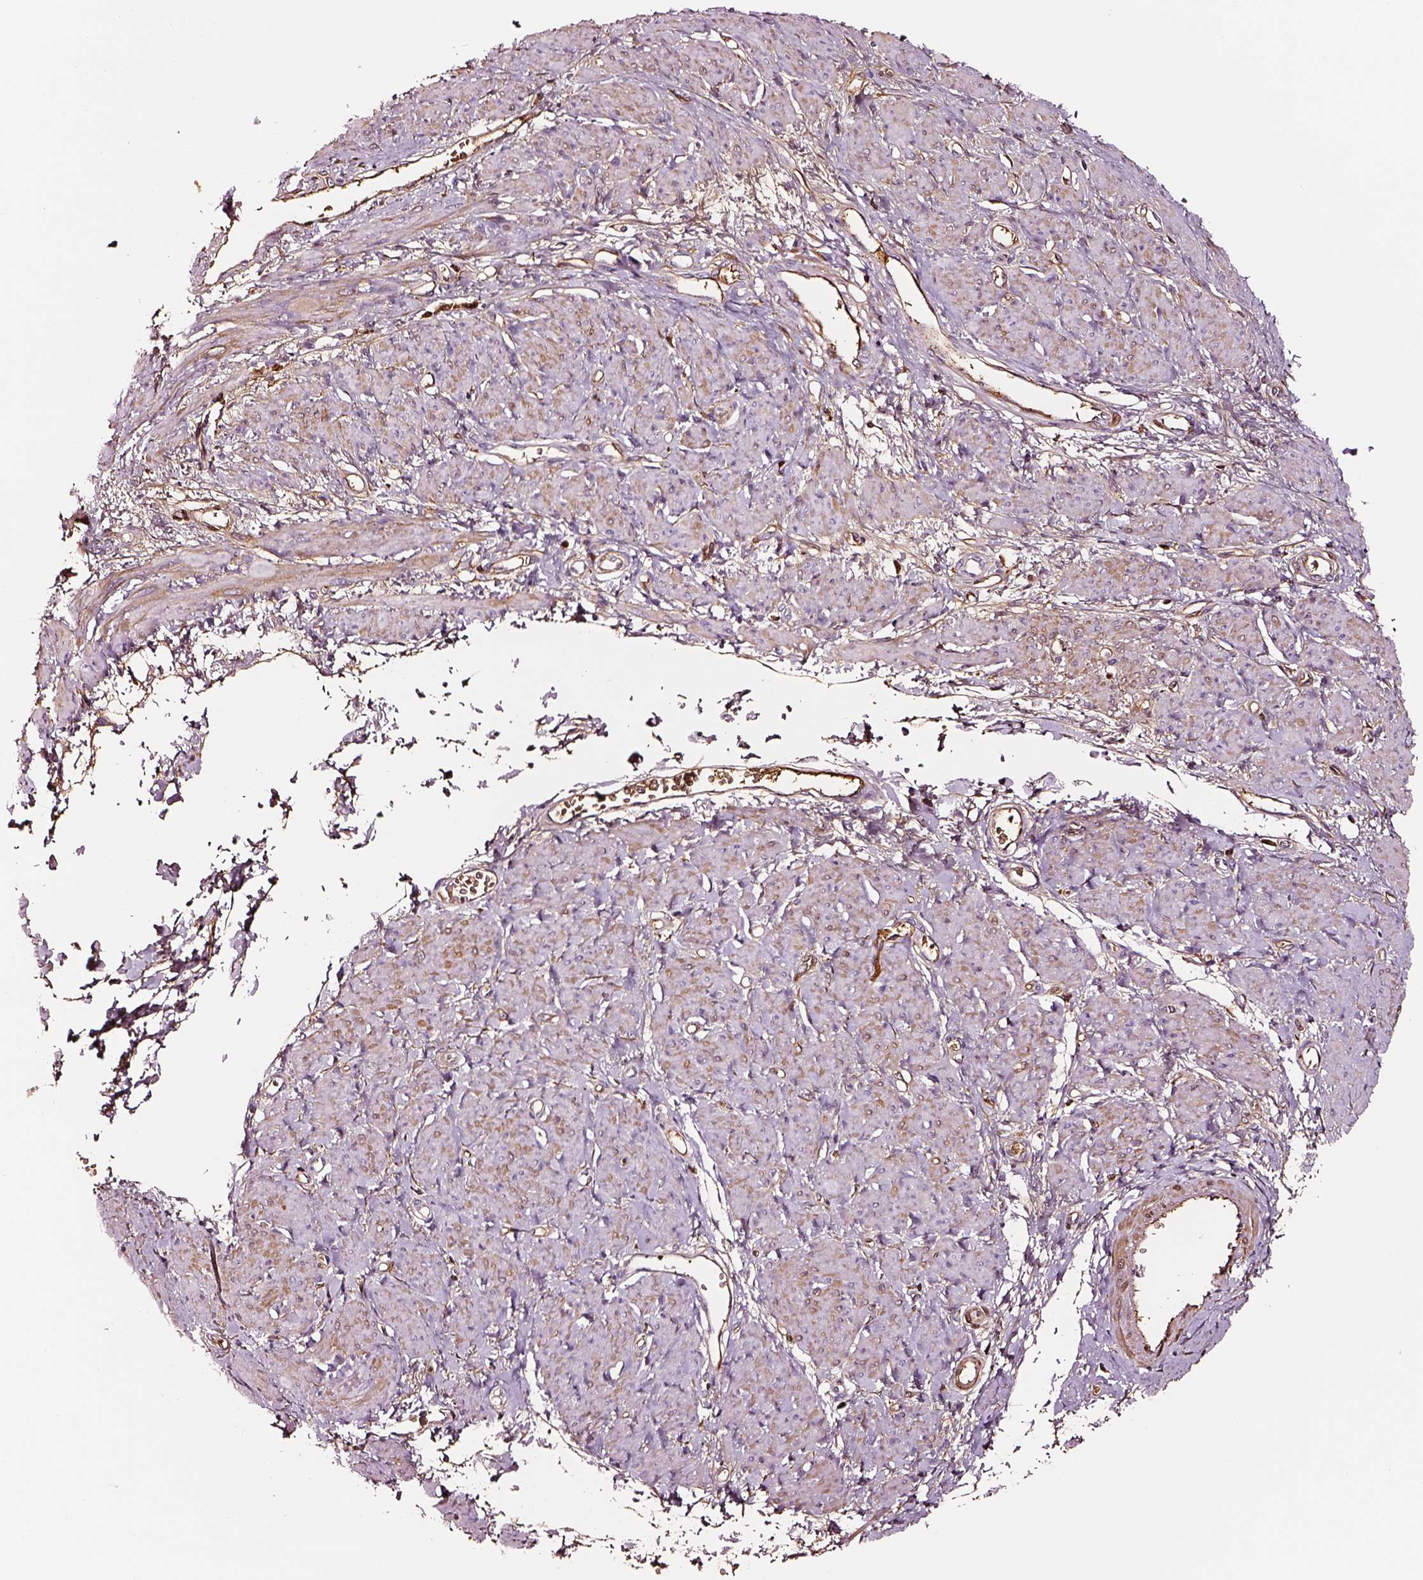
{"staining": {"intensity": "weak", "quantity": "25%-75%", "location": "cytoplasmic/membranous"}, "tissue": "smooth muscle", "cell_type": "Smooth muscle cells", "image_type": "normal", "snomed": [{"axis": "morphology", "description": "Normal tissue, NOS"}, {"axis": "topography", "description": "Smooth muscle"}, {"axis": "topography", "description": "Uterus"}], "caption": "IHC of benign smooth muscle displays low levels of weak cytoplasmic/membranous expression in about 25%-75% of smooth muscle cells. (DAB IHC, brown staining for protein, blue staining for nuclei).", "gene": "TF", "patient": {"sex": "female", "age": 39}}